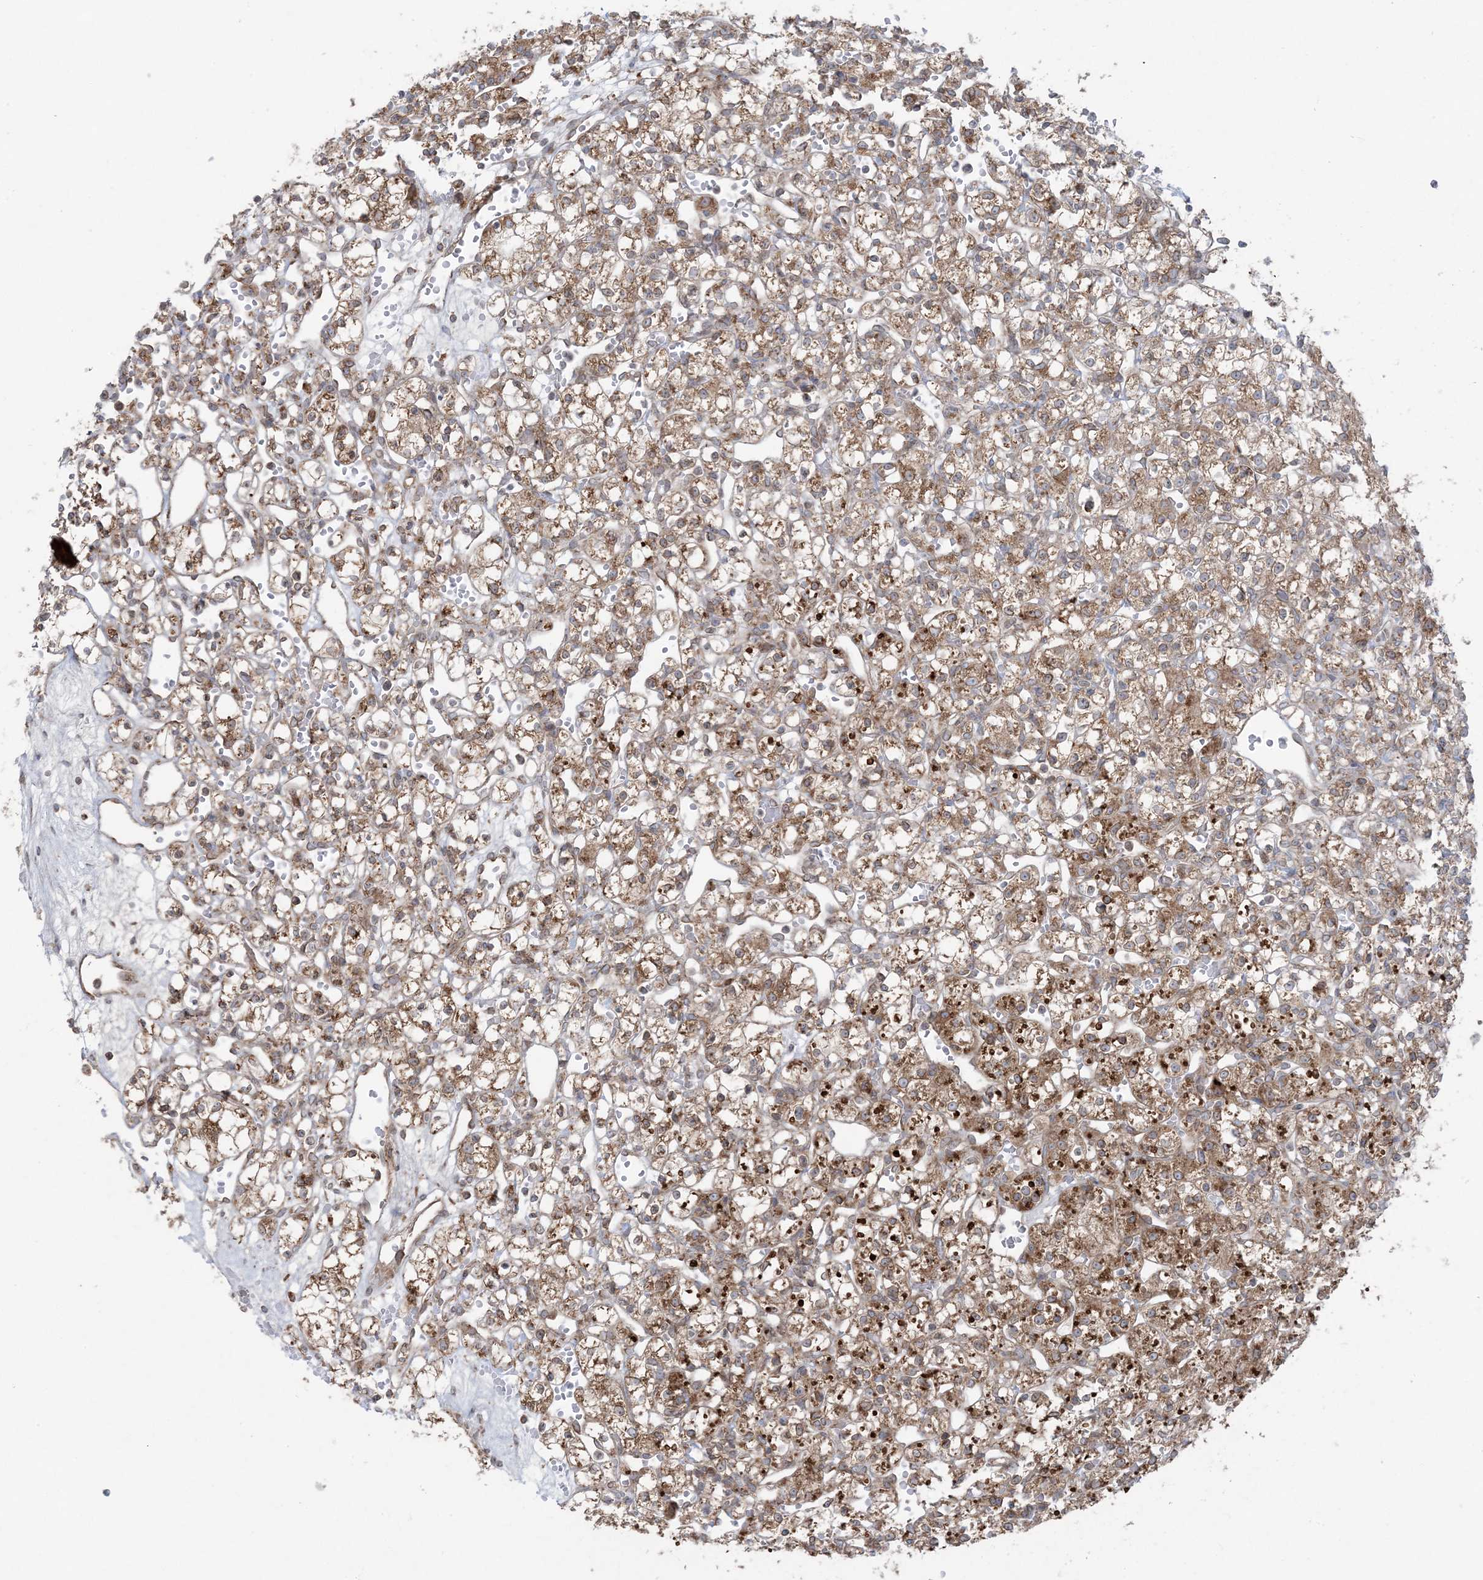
{"staining": {"intensity": "moderate", "quantity": ">75%", "location": "cytoplasmic/membranous"}, "tissue": "renal cancer", "cell_type": "Tumor cells", "image_type": "cancer", "snomed": [{"axis": "morphology", "description": "Adenocarcinoma, NOS"}, {"axis": "topography", "description": "Kidney"}], "caption": "Moderate cytoplasmic/membranous staining for a protein is identified in about >75% of tumor cells of renal cancer (adenocarcinoma) using IHC.", "gene": "UBXN4", "patient": {"sex": "female", "age": 59}}